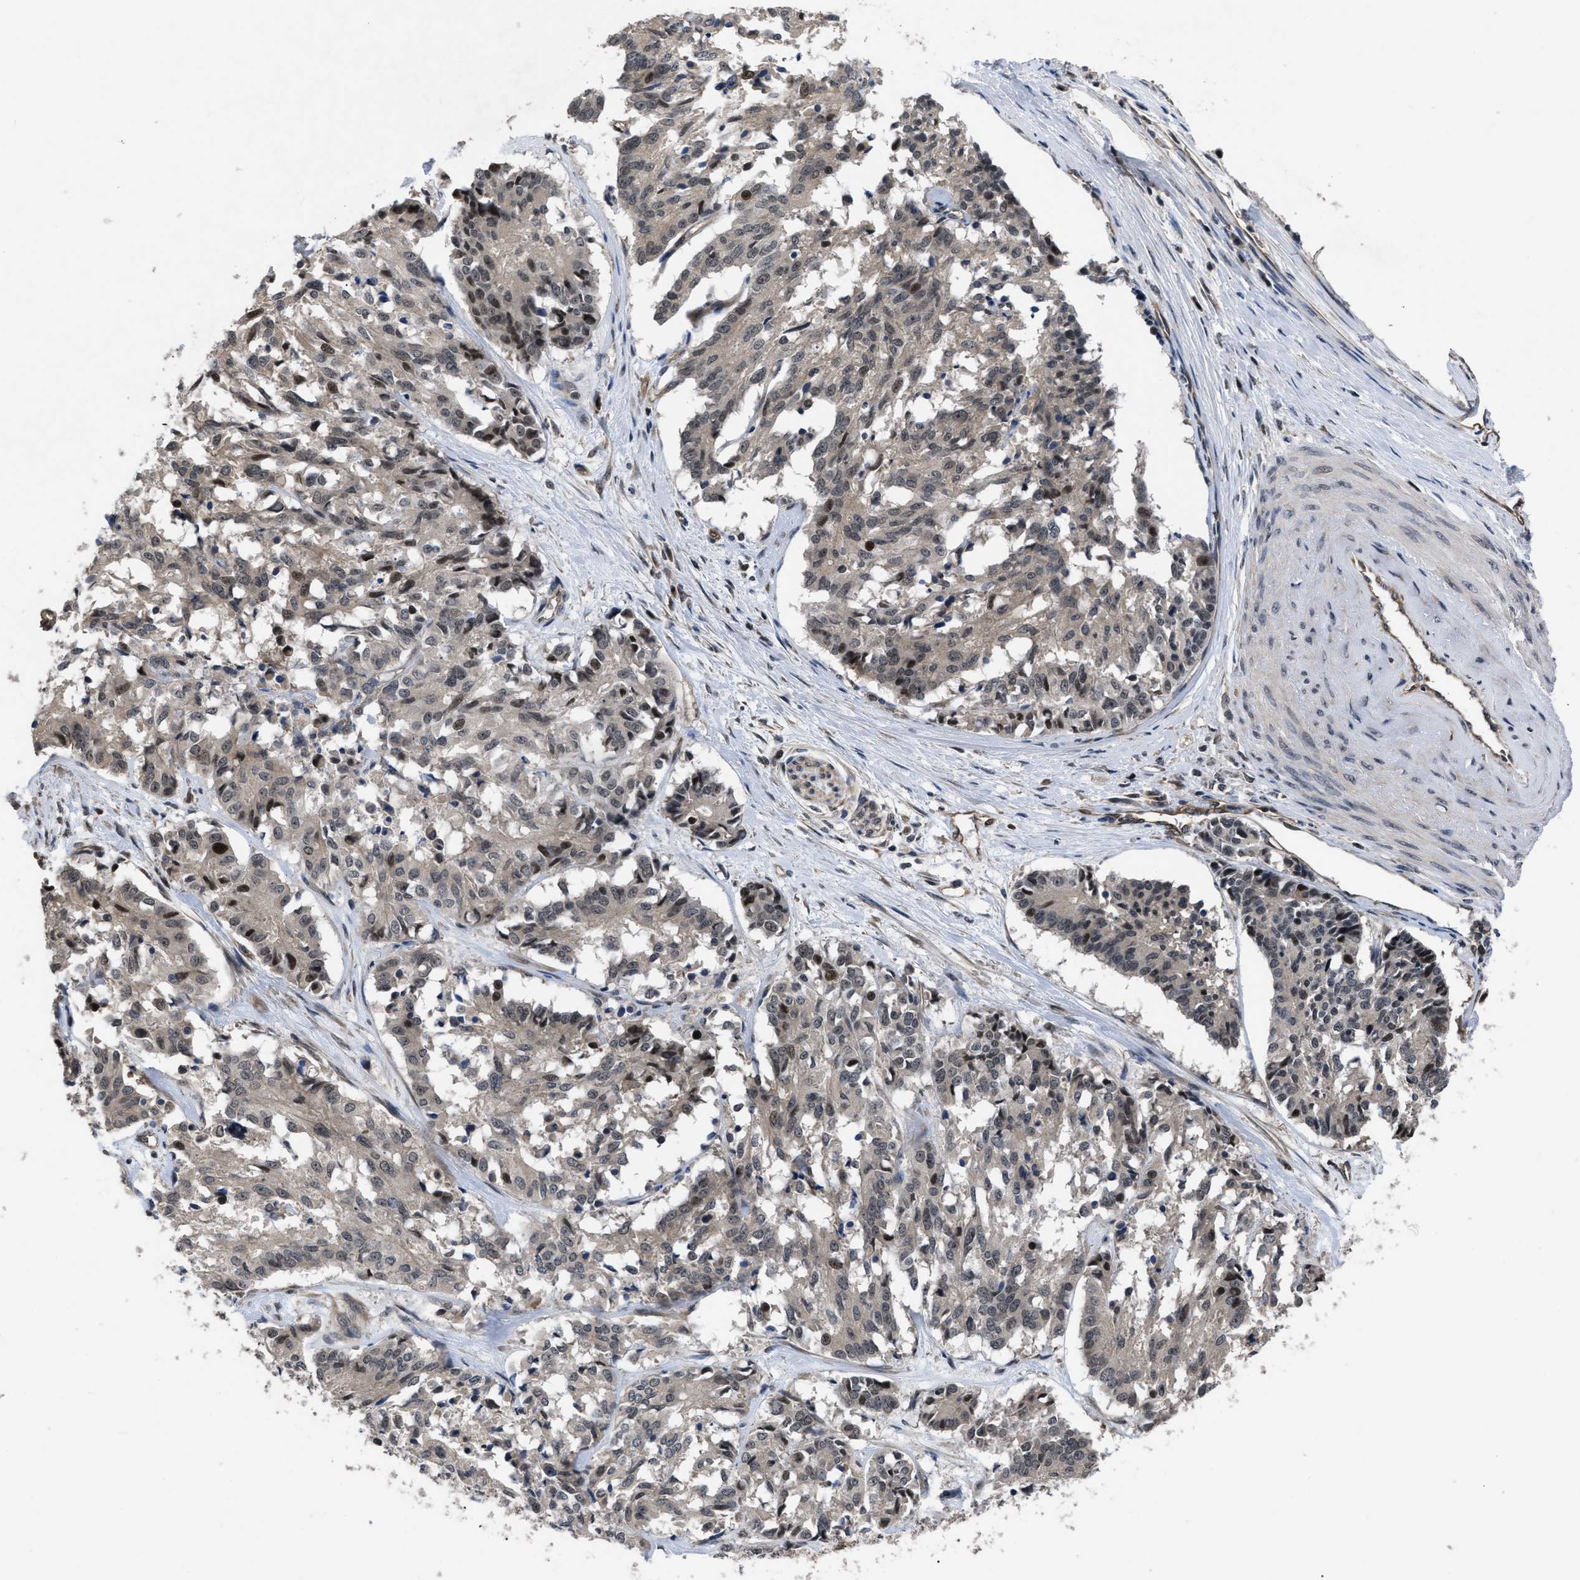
{"staining": {"intensity": "weak", "quantity": "<25%", "location": "nuclear"}, "tissue": "cervical cancer", "cell_type": "Tumor cells", "image_type": "cancer", "snomed": [{"axis": "morphology", "description": "Squamous cell carcinoma, NOS"}, {"axis": "topography", "description": "Cervix"}], "caption": "This is an immunohistochemistry (IHC) image of cervical cancer. There is no positivity in tumor cells.", "gene": "DNAJC14", "patient": {"sex": "female", "age": 35}}